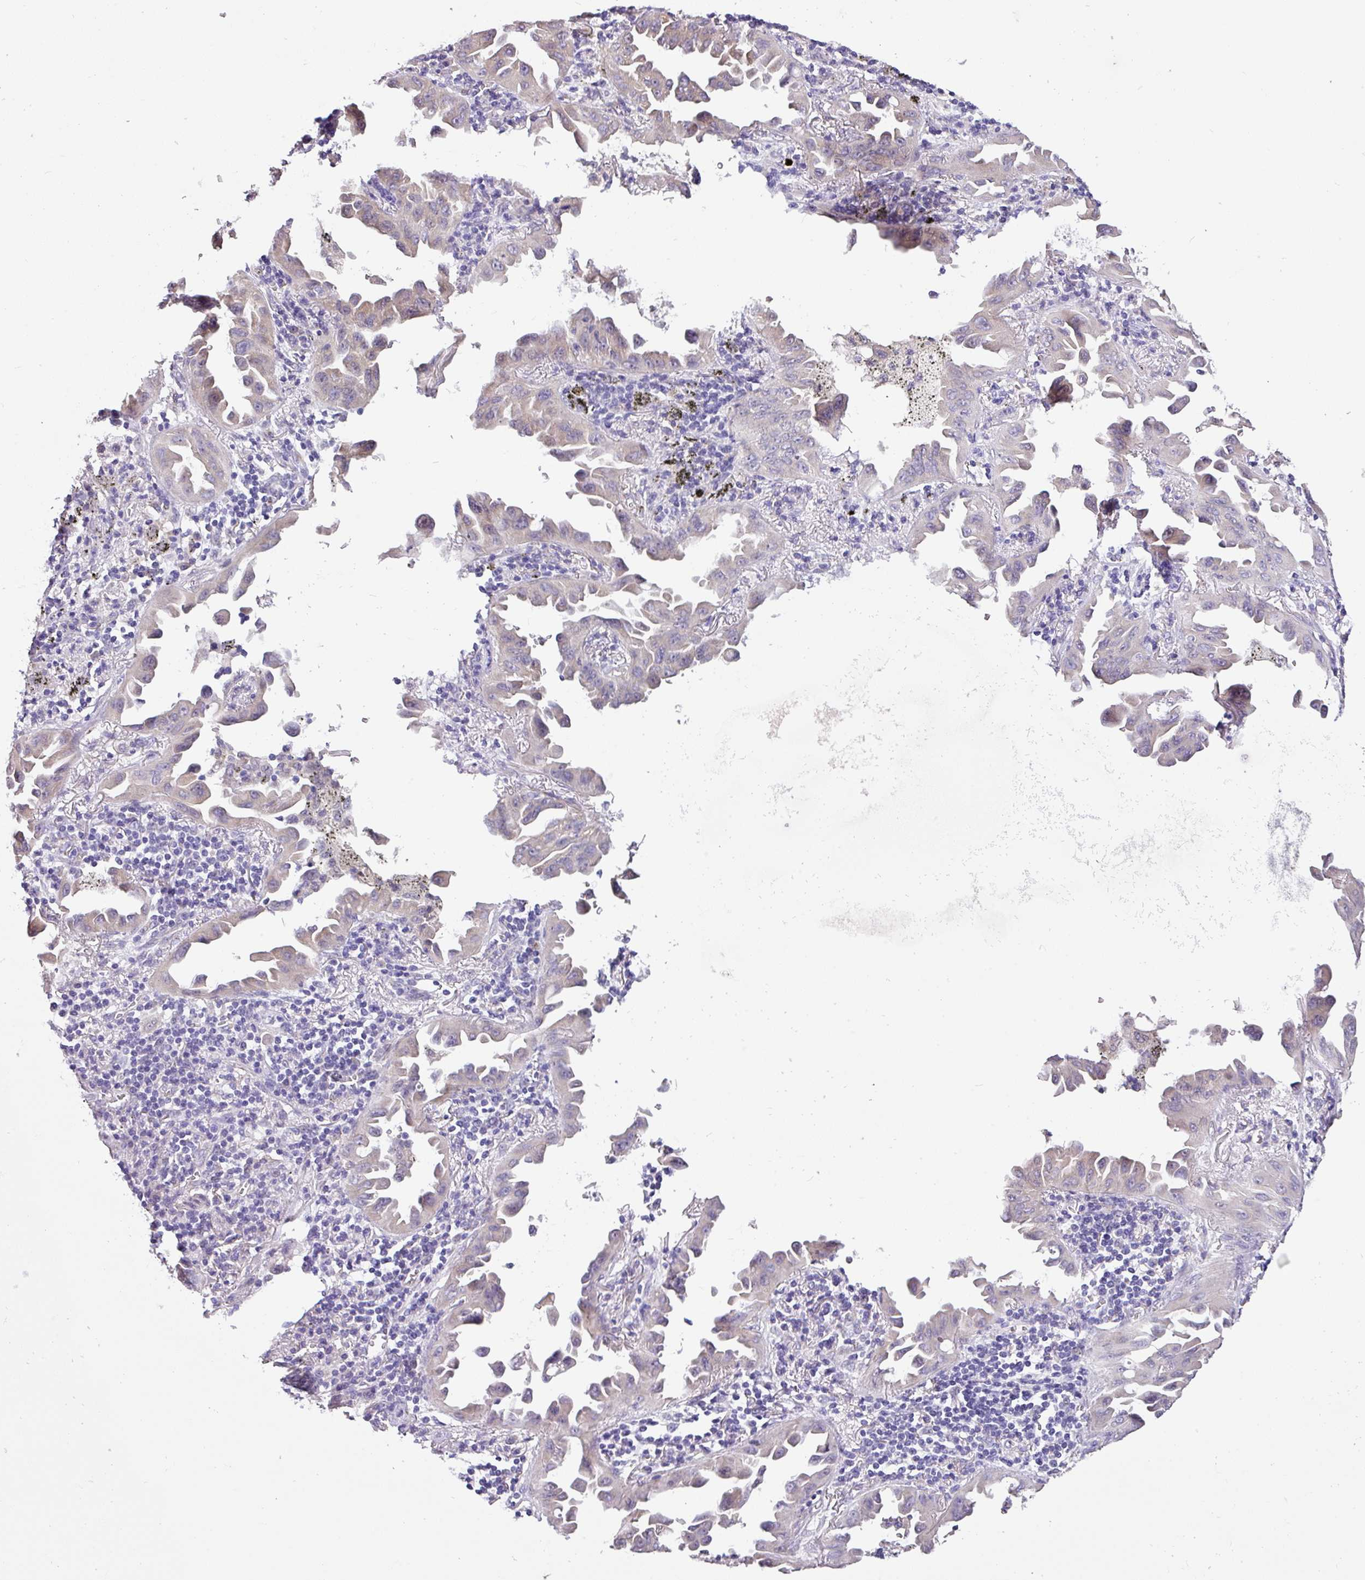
{"staining": {"intensity": "negative", "quantity": "none", "location": "none"}, "tissue": "lung cancer", "cell_type": "Tumor cells", "image_type": "cancer", "snomed": [{"axis": "morphology", "description": "Adenocarcinoma, NOS"}, {"axis": "topography", "description": "Lung"}], "caption": "Immunohistochemistry micrograph of neoplastic tissue: lung adenocarcinoma stained with DAB displays no significant protein staining in tumor cells.", "gene": "ZG16", "patient": {"sex": "male", "age": 68}}